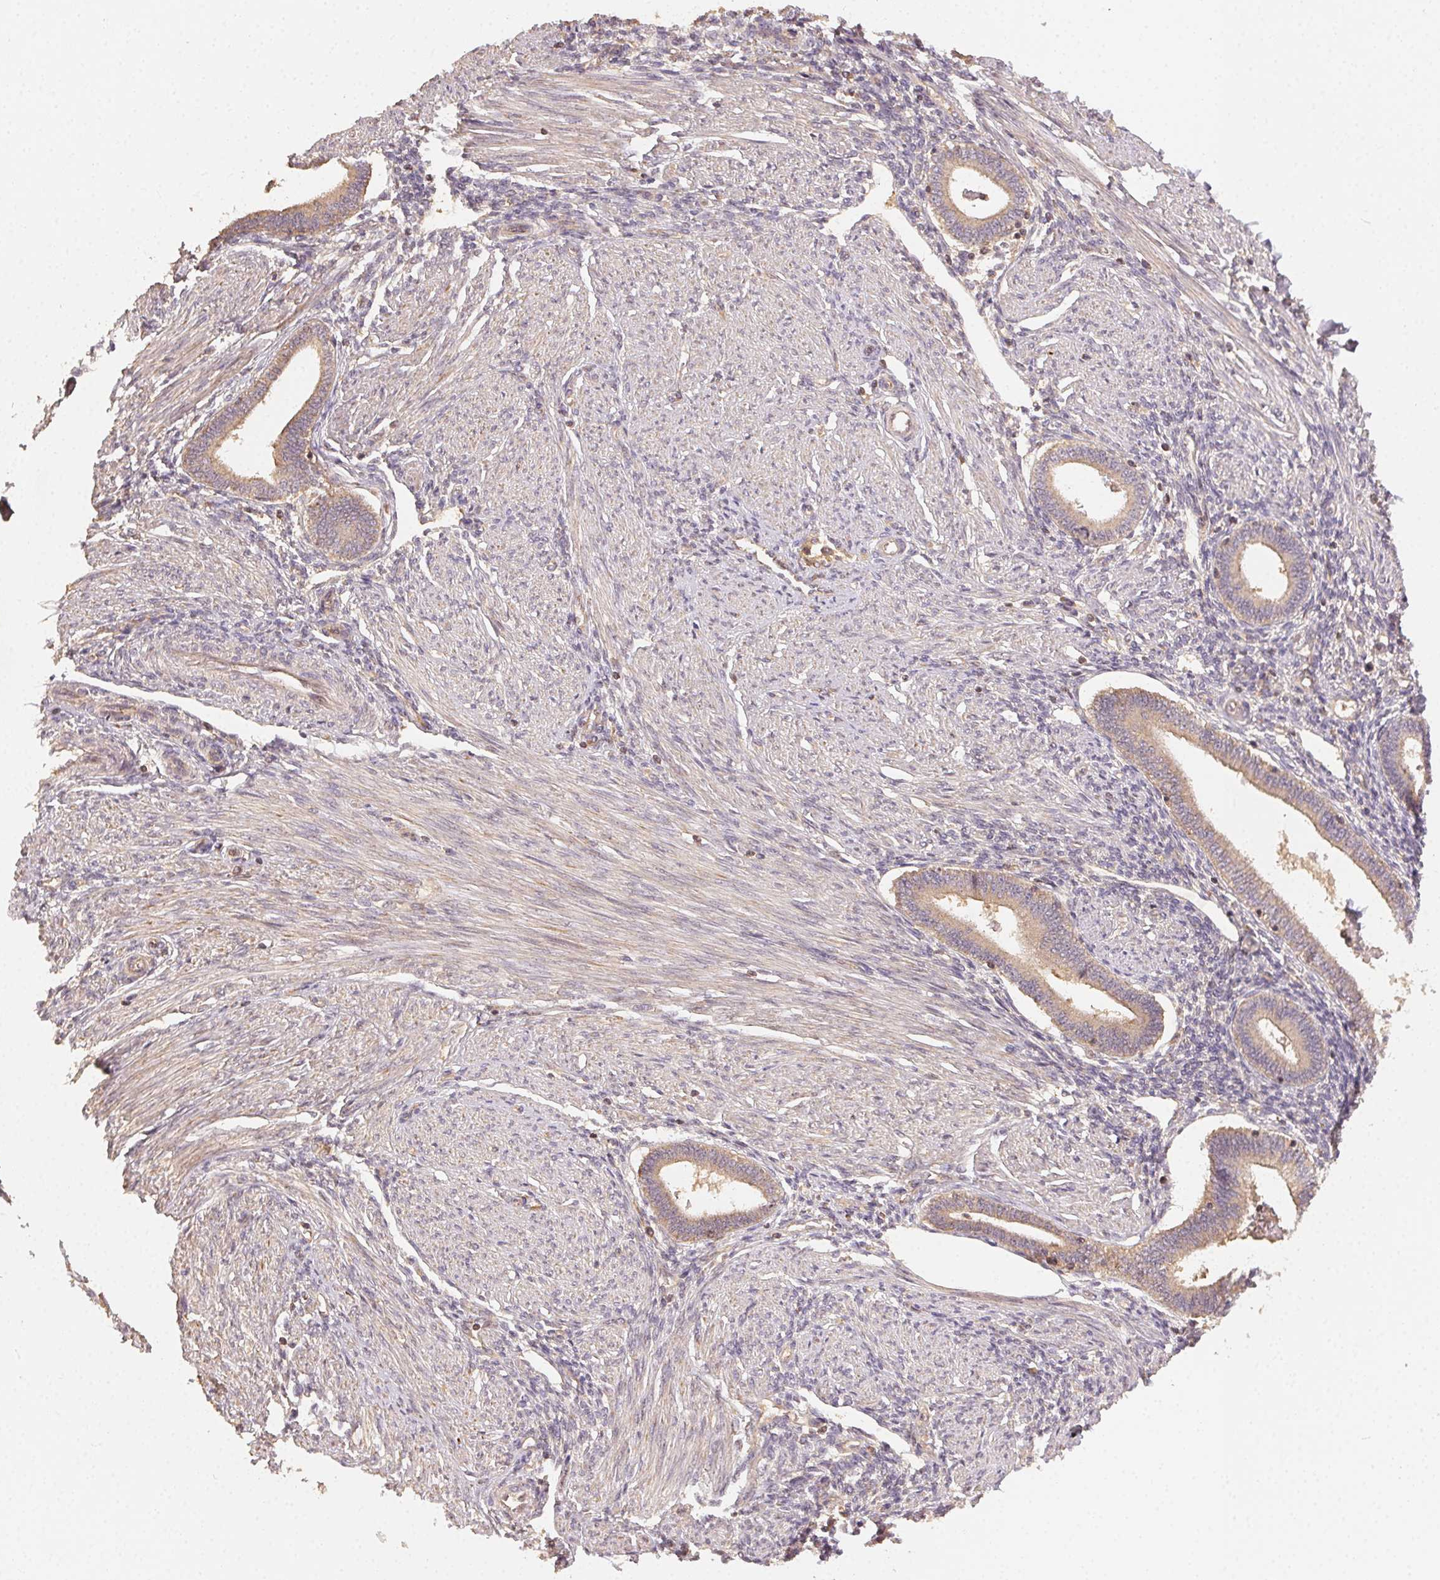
{"staining": {"intensity": "weak", "quantity": "25%-75%", "location": "cytoplasmic/membranous"}, "tissue": "endometrium", "cell_type": "Cells in endometrial stroma", "image_type": "normal", "snomed": [{"axis": "morphology", "description": "Normal tissue, NOS"}, {"axis": "topography", "description": "Endometrium"}], "caption": "Protein staining by immunohistochemistry (IHC) demonstrates weak cytoplasmic/membranous positivity in approximately 25%-75% of cells in endometrial stroma in normal endometrium.", "gene": "RALA", "patient": {"sex": "female", "age": 42}}